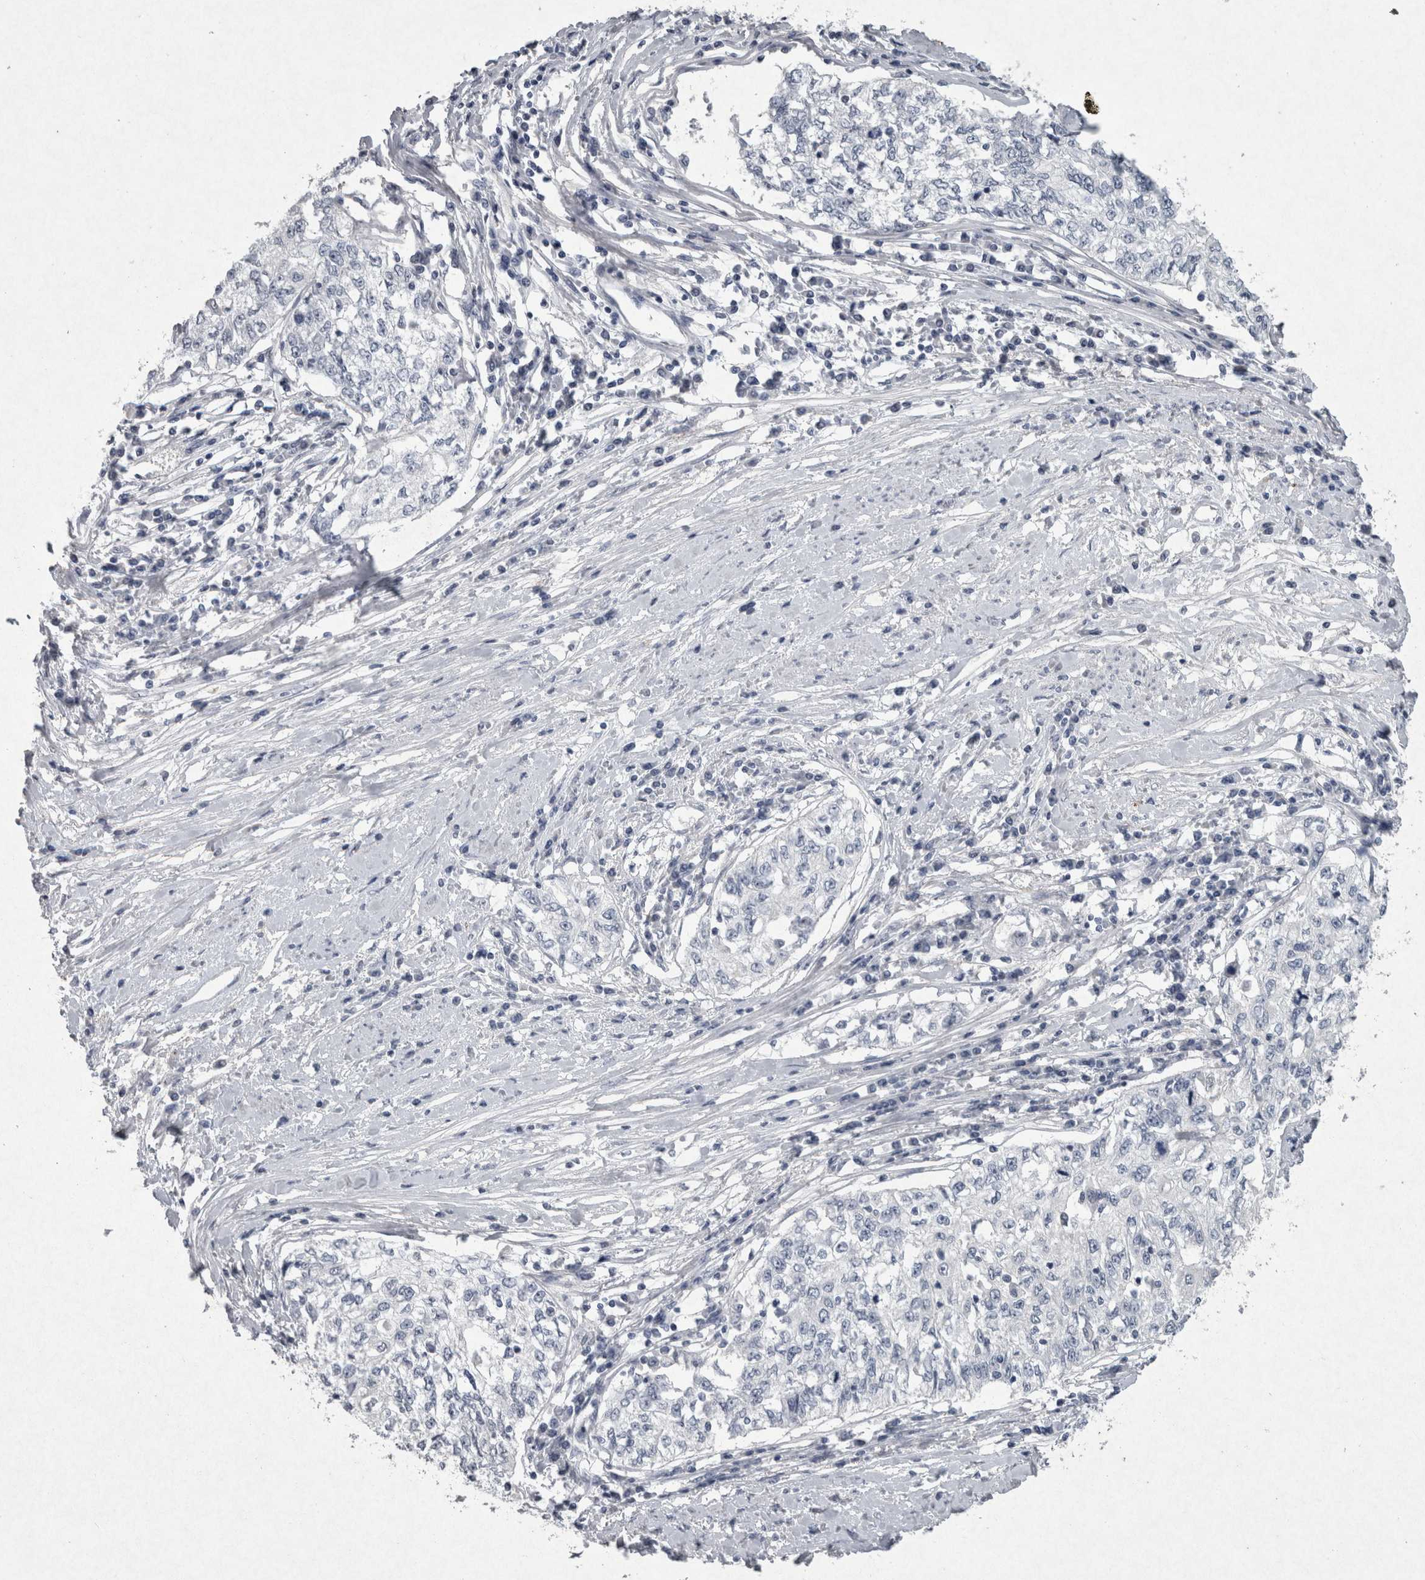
{"staining": {"intensity": "negative", "quantity": "none", "location": "none"}, "tissue": "cervical cancer", "cell_type": "Tumor cells", "image_type": "cancer", "snomed": [{"axis": "morphology", "description": "Squamous cell carcinoma, NOS"}, {"axis": "topography", "description": "Cervix"}], "caption": "A photomicrograph of cervical cancer (squamous cell carcinoma) stained for a protein shows no brown staining in tumor cells. The staining is performed using DAB brown chromogen with nuclei counter-stained in using hematoxylin.", "gene": "PDX1", "patient": {"sex": "female", "age": 57}}